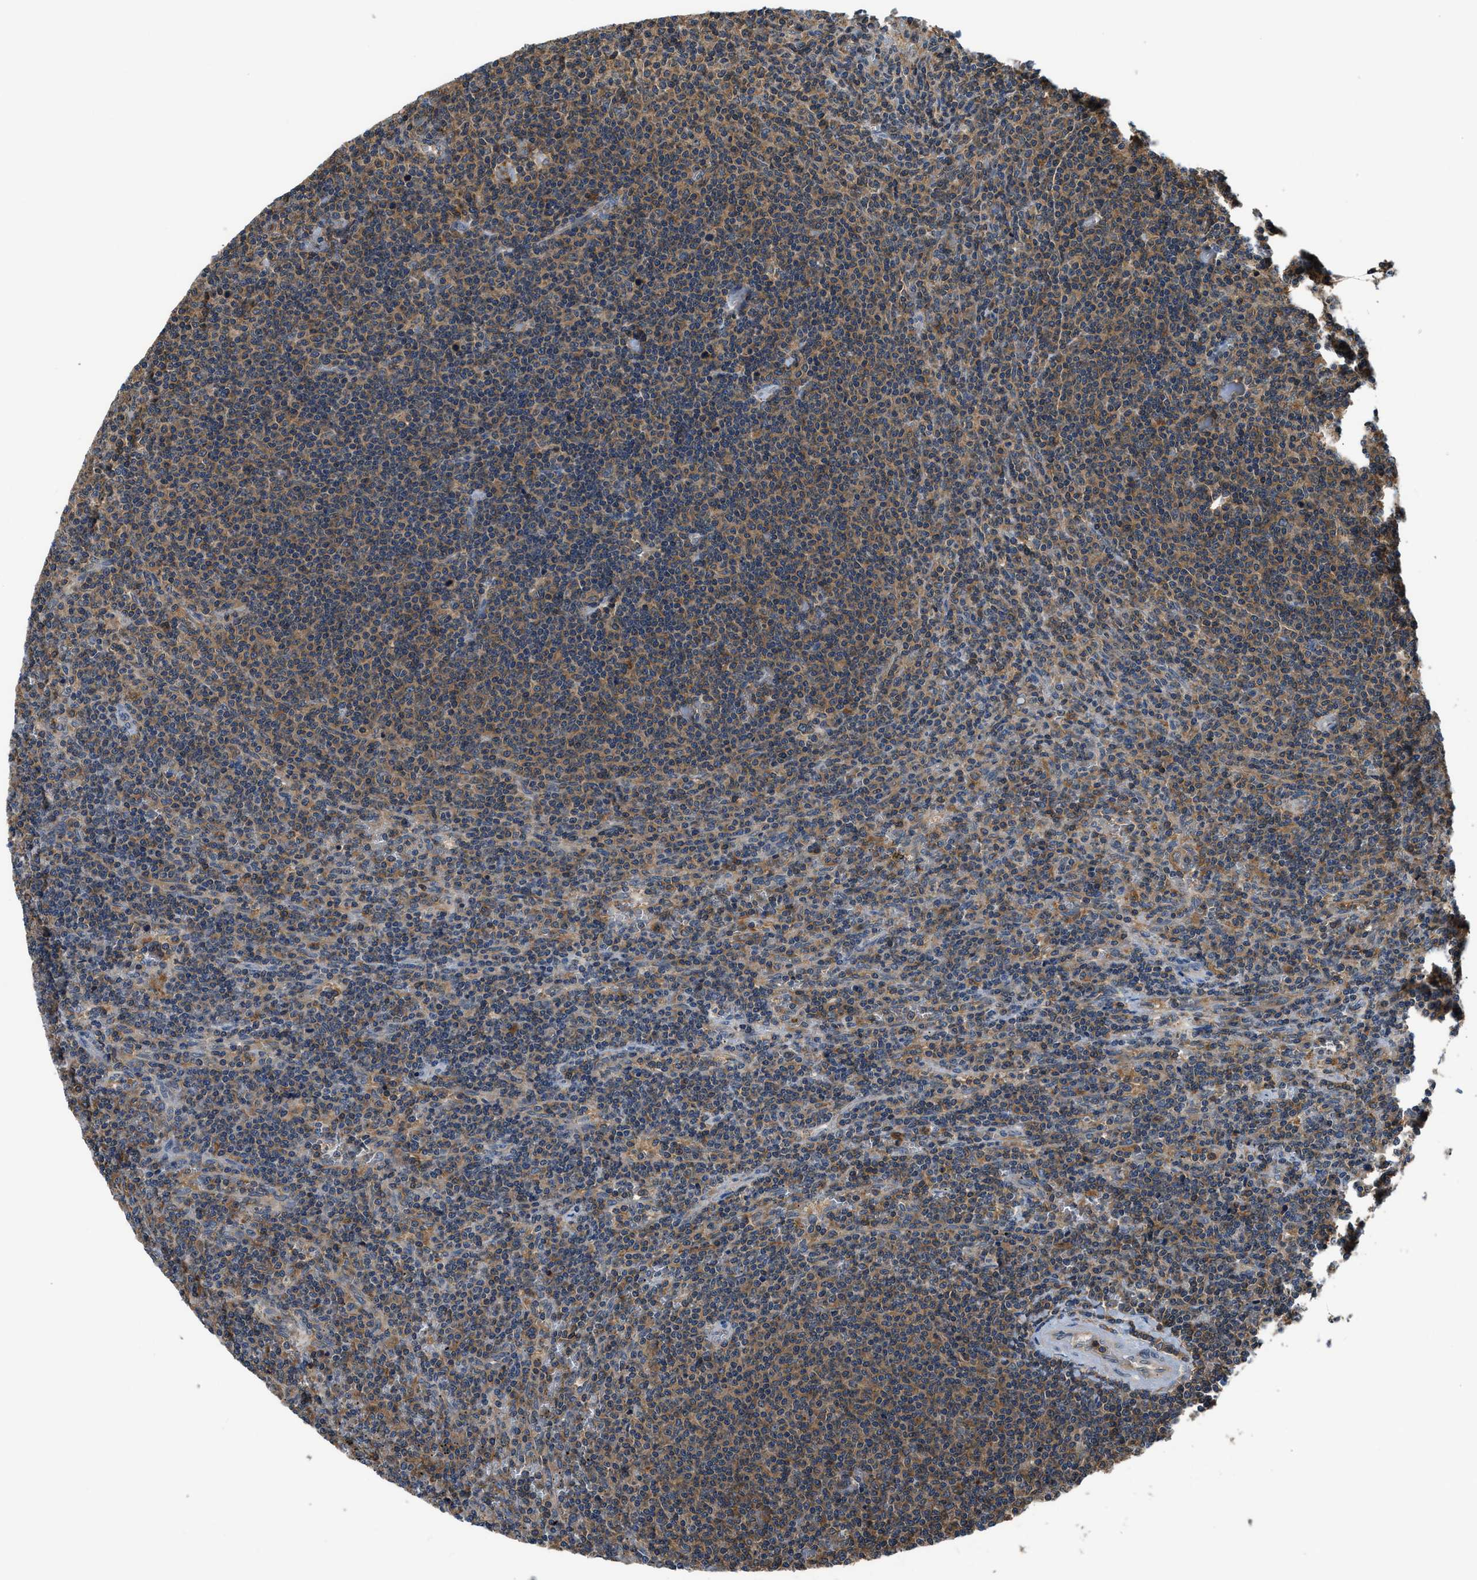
{"staining": {"intensity": "moderate", "quantity": ">75%", "location": "cytoplasmic/membranous"}, "tissue": "lymphoma", "cell_type": "Tumor cells", "image_type": "cancer", "snomed": [{"axis": "morphology", "description": "Malignant lymphoma, non-Hodgkin's type, Low grade"}, {"axis": "topography", "description": "Spleen"}], "caption": "Immunohistochemistry (IHC) (DAB) staining of lymphoma demonstrates moderate cytoplasmic/membranous protein expression in approximately >75% of tumor cells.", "gene": "PAFAH2", "patient": {"sex": "female", "age": 50}}